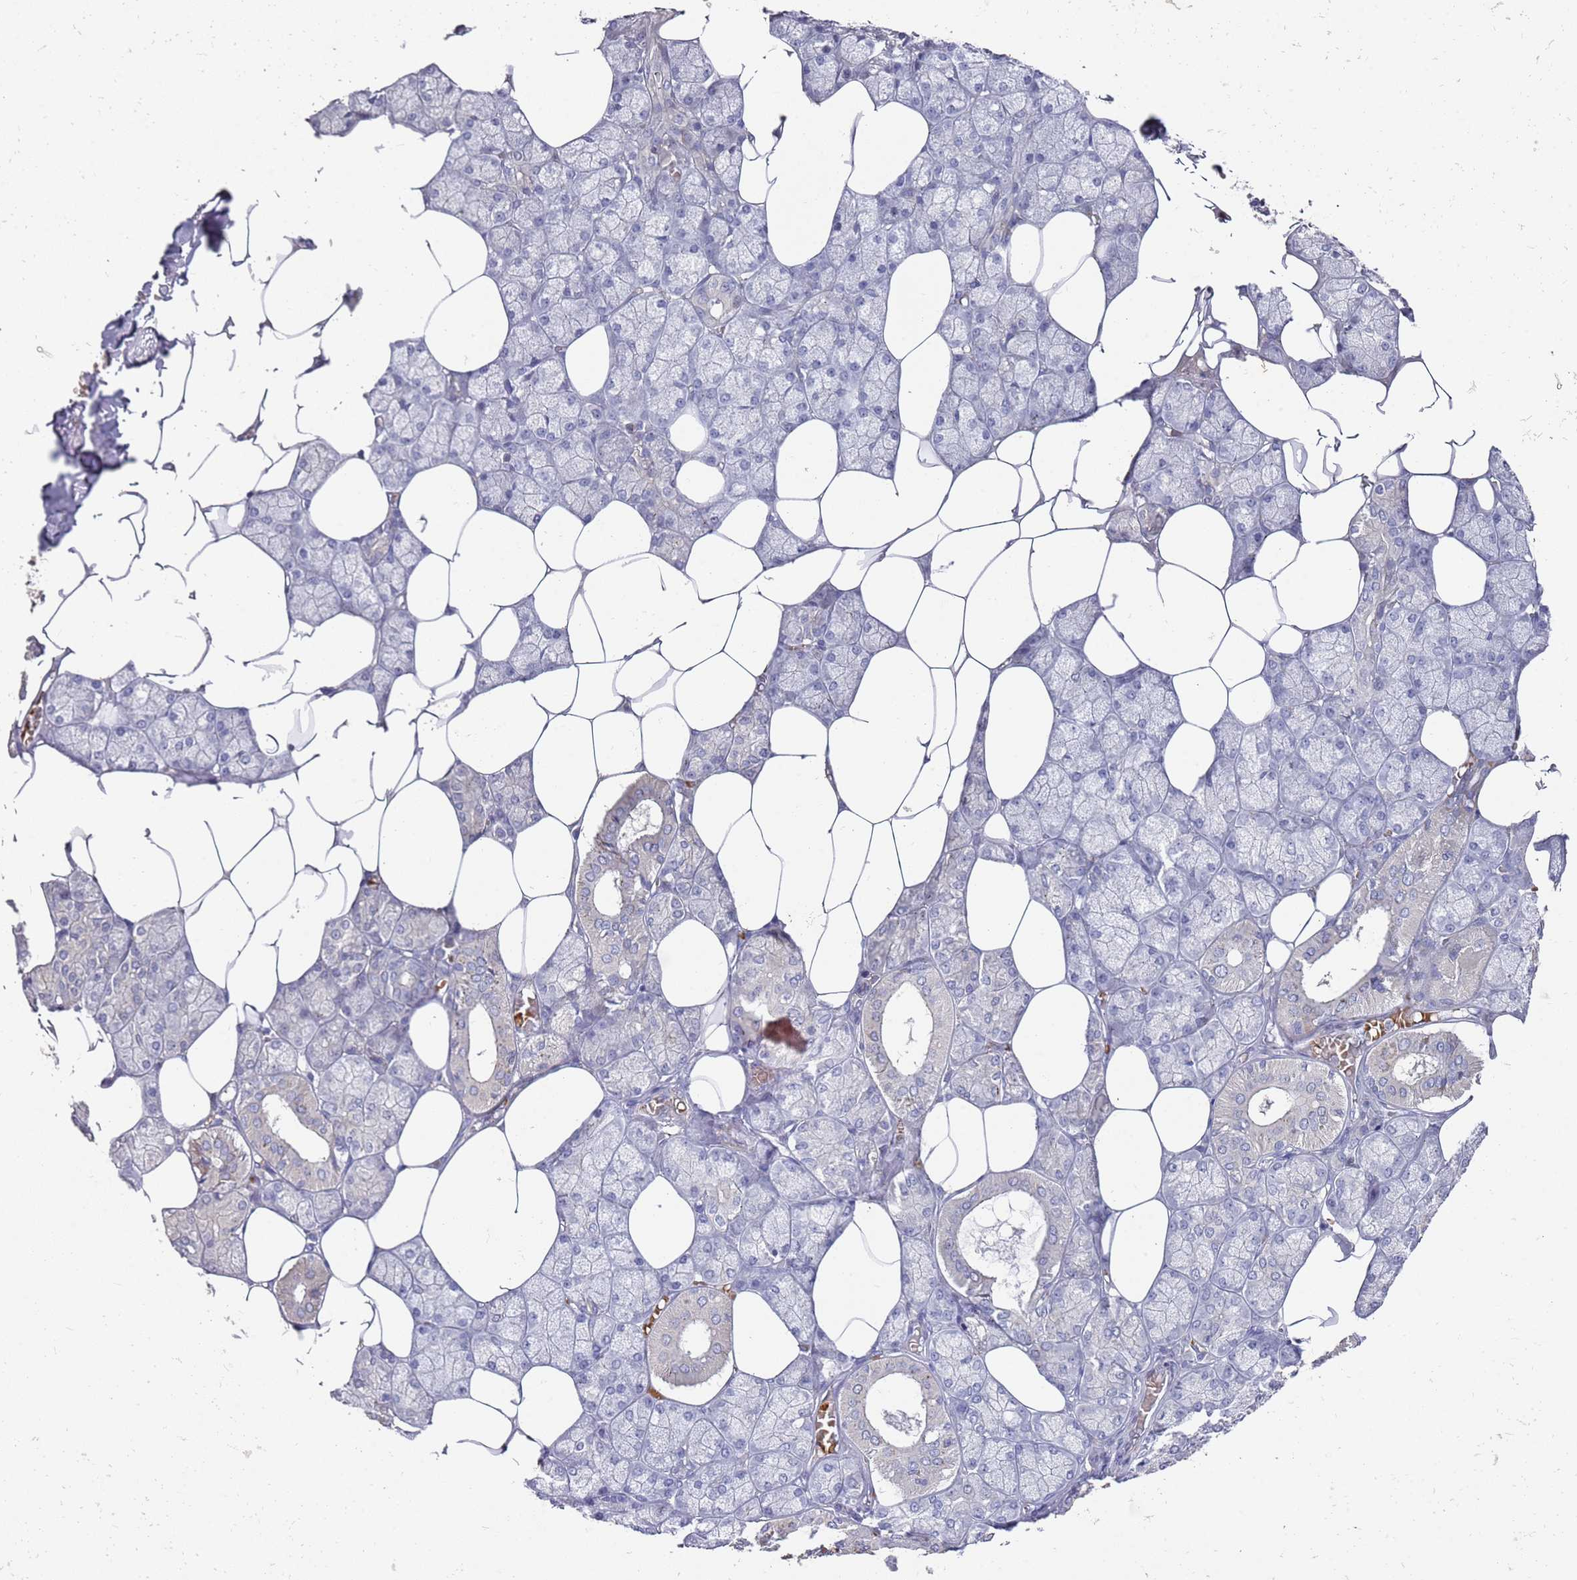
{"staining": {"intensity": "weak", "quantity": "<25%", "location": "cytoplasmic/membranous"}, "tissue": "salivary gland", "cell_type": "Glandular cells", "image_type": "normal", "snomed": [{"axis": "morphology", "description": "Normal tissue, NOS"}, {"axis": "topography", "description": "Salivary gland"}], "caption": "The histopathology image exhibits no significant staining in glandular cells of salivary gland.", "gene": "LACC1", "patient": {"sex": "male", "age": 62}}